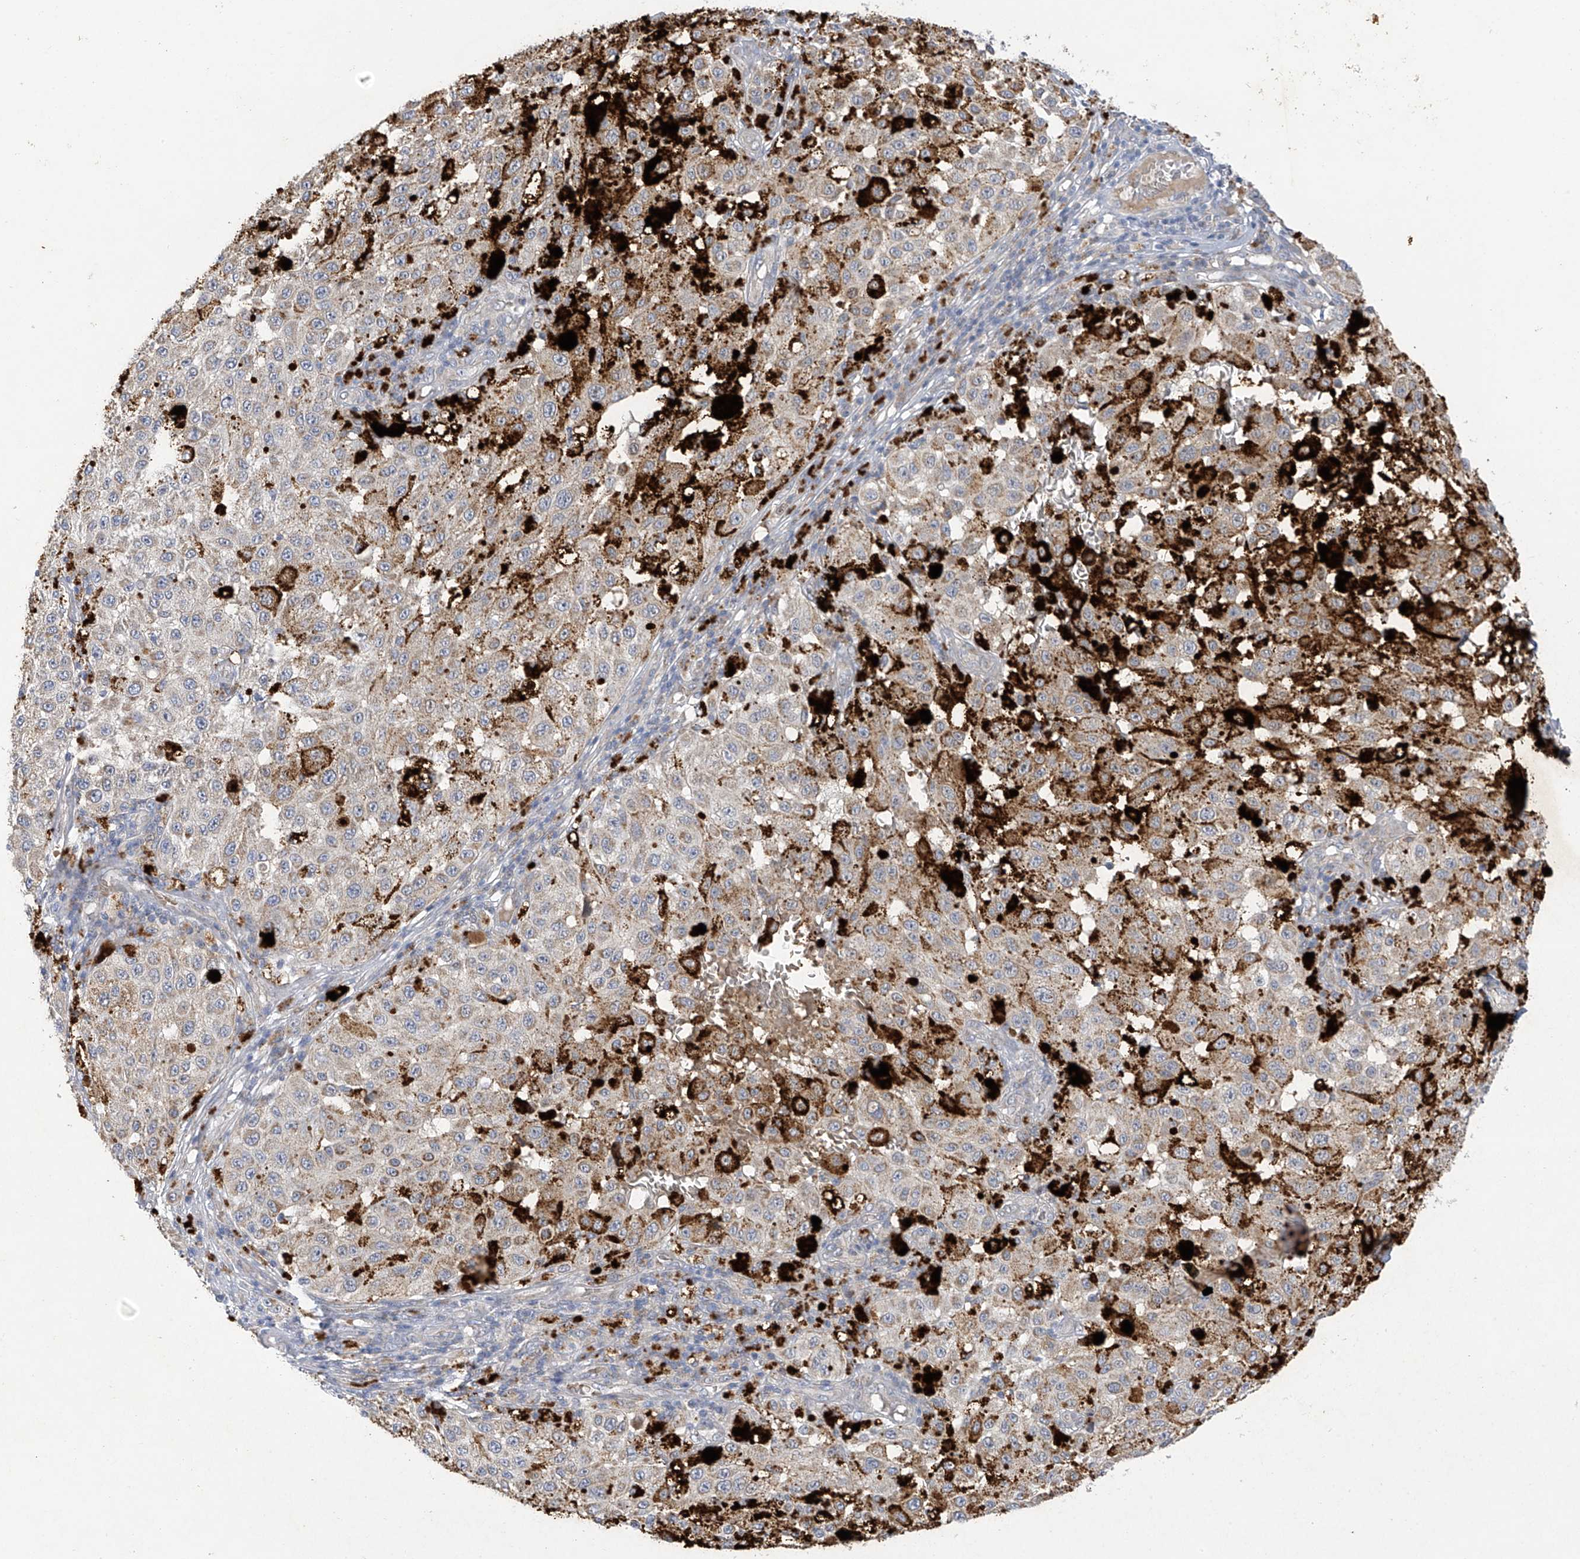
{"staining": {"intensity": "weak", "quantity": "<25%", "location": "cytoplasmic/membranous"}, "tissue": "melanoma", "cell_type": "Tumor cells", "image_type": "cancer", "snomed": [{"axis": "morphology", "description": "Malignant melanoma, NOS"}, {"axis": "topography", "description": "Skin"}], "caption": "Tumor cells show no significant protein staining in melanoma. (Stains: DAB (3,3'-diaminobenzidine) immunohistochemistry with hematoxylin counter stain, Microscopy: brightfield microscopy at high magnification).", "gene": "METTL18", "patient": {"sex": "female", "age": 64}}